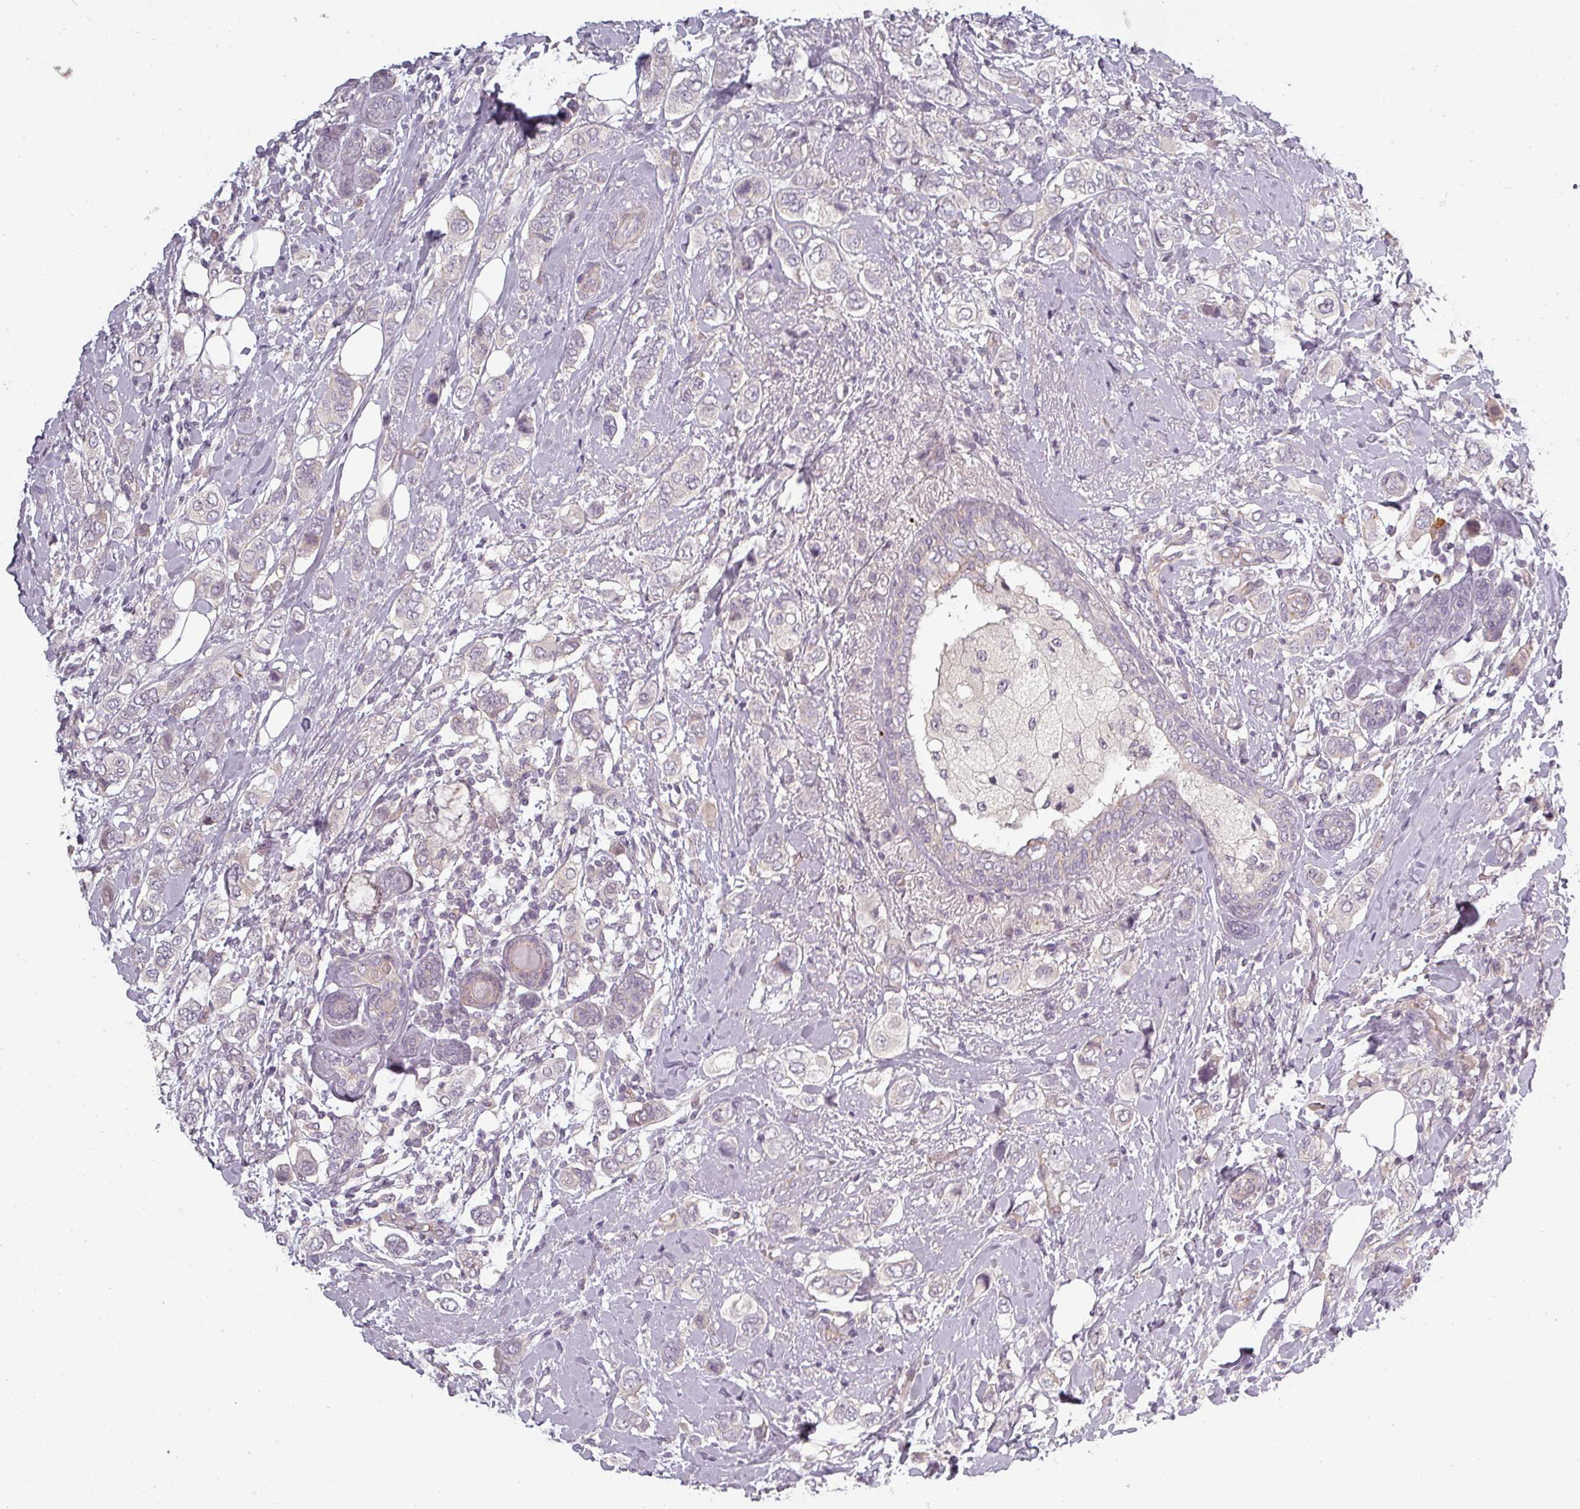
{"staining": {"intensity": "negative", "quantity": "none", "location": "none"}, "tissue": "breast cancer", "cell_type": "Tumor cells", "image_type": "cancer", "snomed": [{"axis": "morphology", "description": "Lobular carcinoma"}, {"axis": "topography", "description": "Breast"}], "caption": "Immunohistochemistry micrograph of breast cancer stained for a protein (brown), which displays no staining in tumor cells. Nuclei are stained in blue.", "gene": "SLC16A9", "patient": {"sex": "female", "age": 51}}